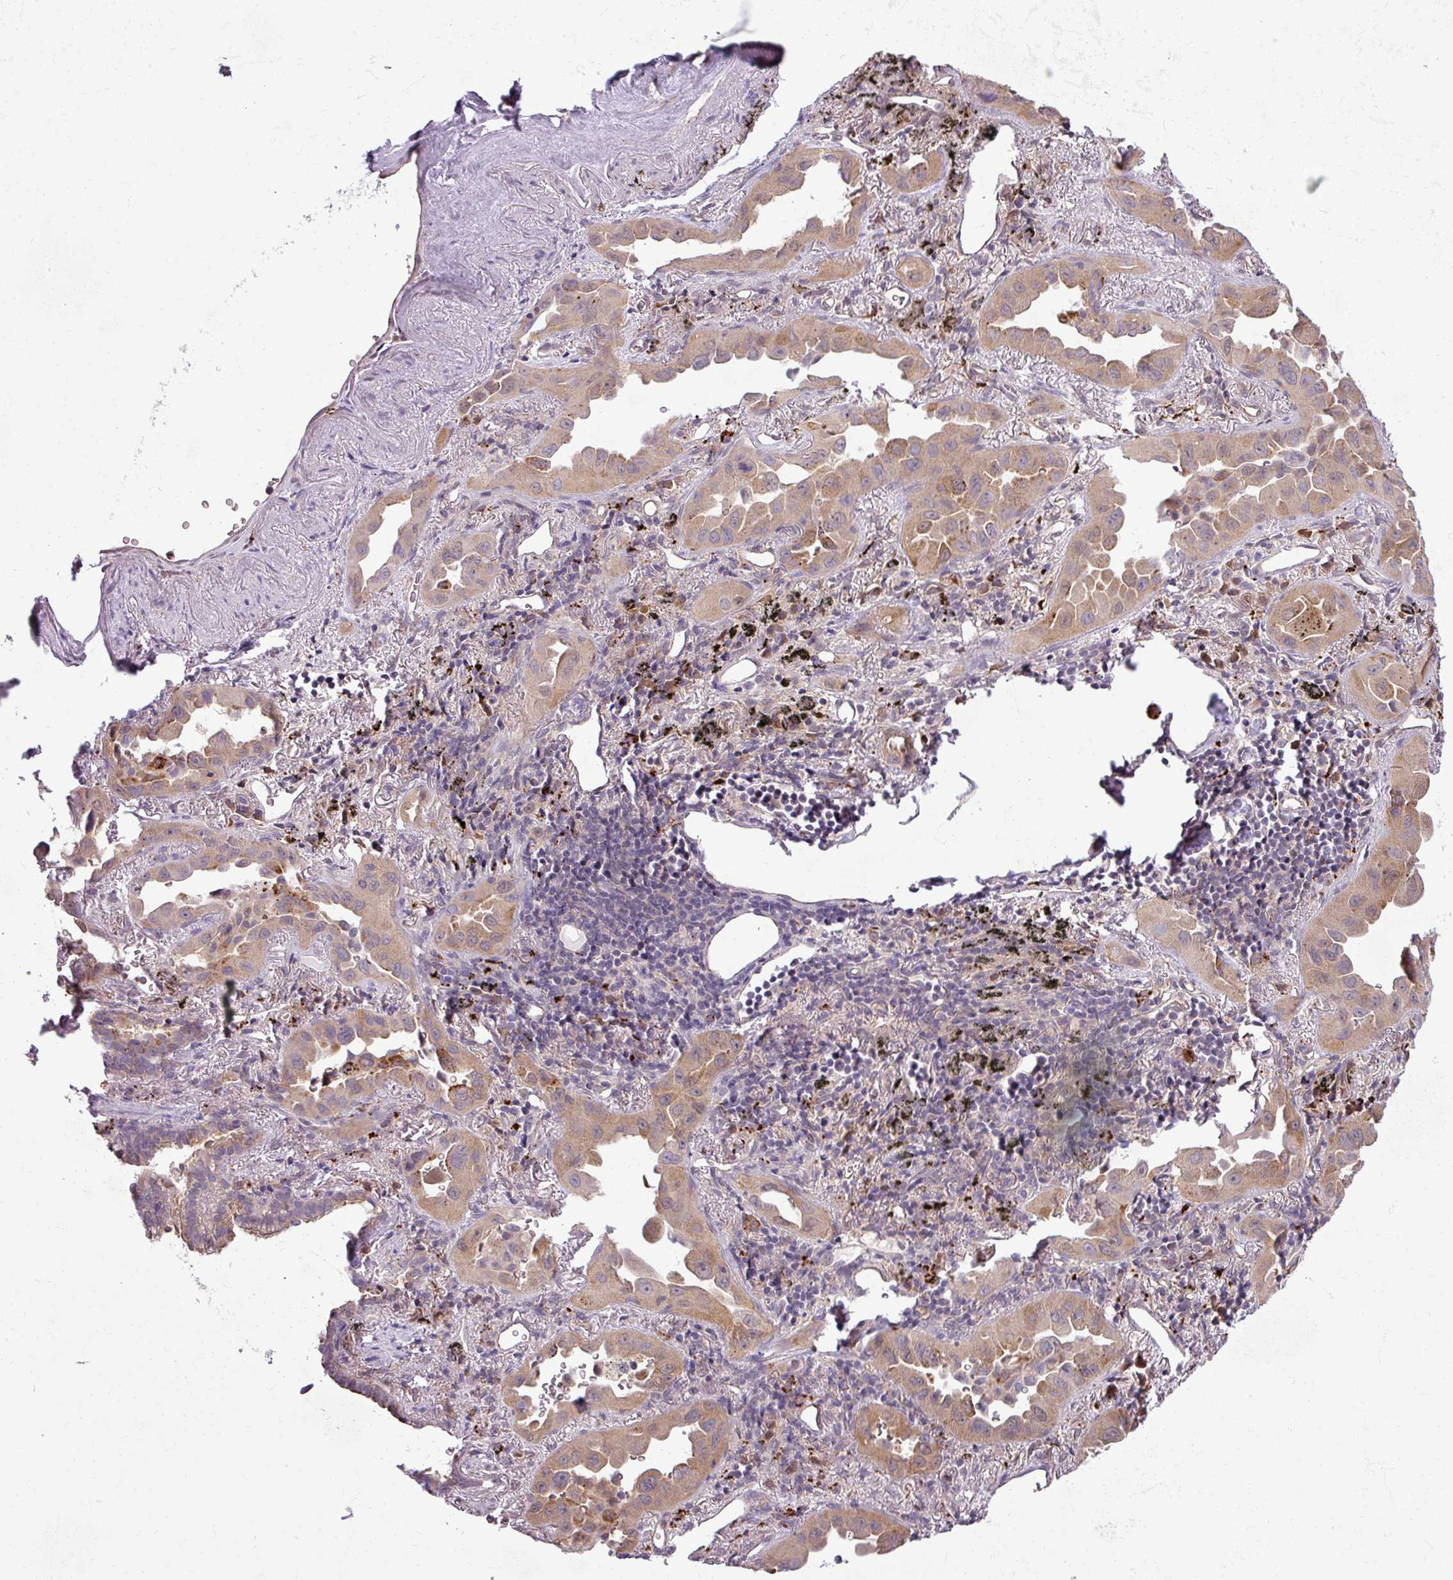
{"staining": {"intensity": "moderate", "quantity": ">75%", "location": "cytoplasmic/membranous,nuclear"}, "tissue": "lung cancer", "cell_type": "Tumor cells", "image_type": "cancer", "snomed": [{"axis": "morphology", "description": "Adenocarcinoma, NOS"}, {"axis": "topography", "description": "Lung"}], "caption": "Protein expression analysis of lung adenocarcinoma reveals moderate cytoplasmic/membranous and nuclear staining in about >75% of tumor cells.", "gene": "CCDC144A", "patient": {"sex": "male", "age": 68}}